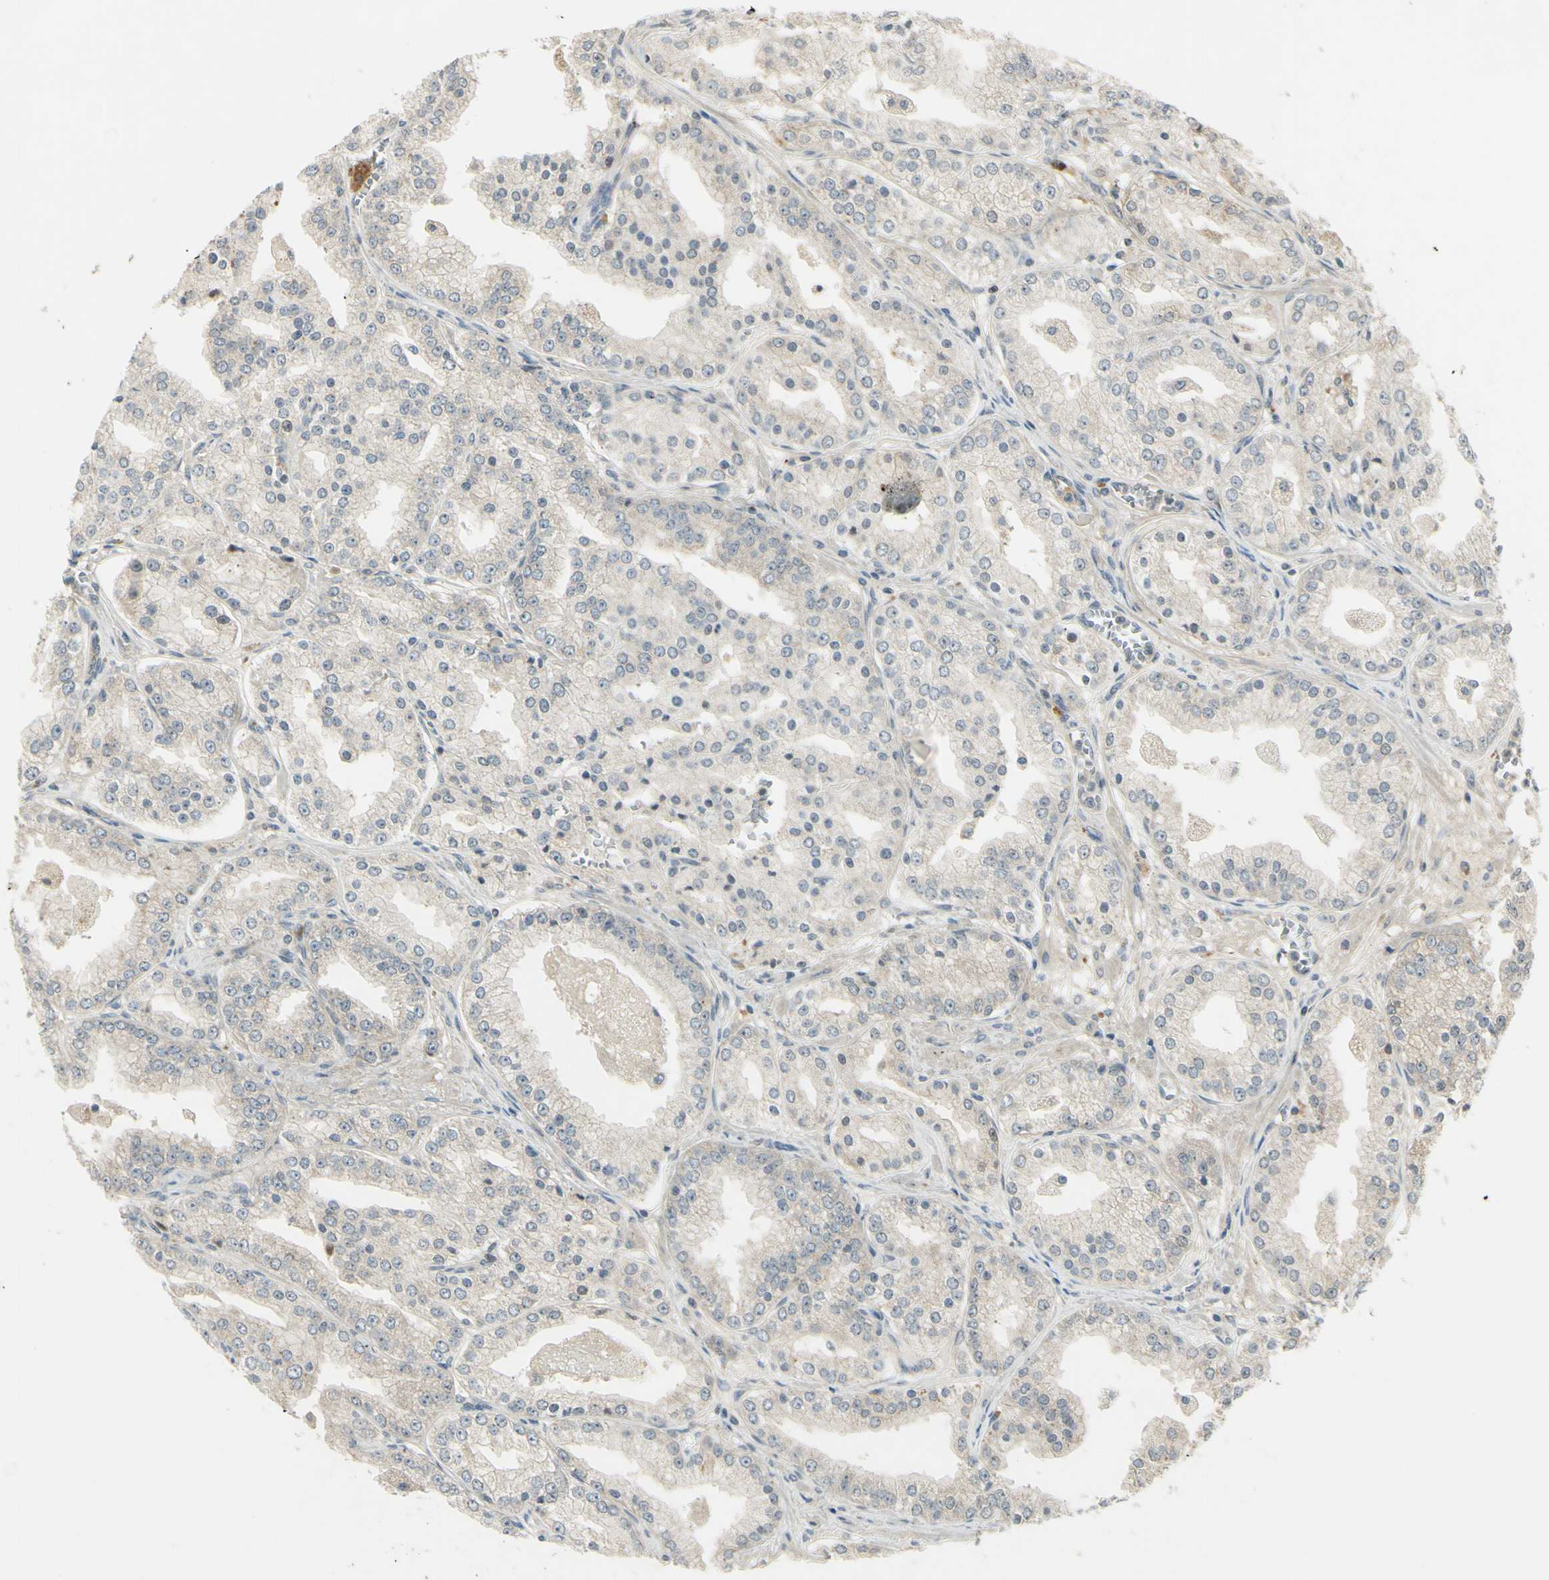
{"staining": {"intensity": "negative", "quantity": "none", "location": "none"}, "tissue": "prostate cancer", "cell_type": "Tumor cells", "image_type": "cancer", "snomed": [{"axis": "morphology", "description": "Adenocarcinoma, High grade"}, {"axis": "topography", "description": "Prostate"}], "caption": "Immunohistochemistry (IHC) histopathology image of prostate cancer (adenocarcinoma (high-grade)) stained for a protein (brown), which demonstrates no positivity in tumor cells.", "gene": "RAD18", "patient": {"sex": "male", "age": 61}}